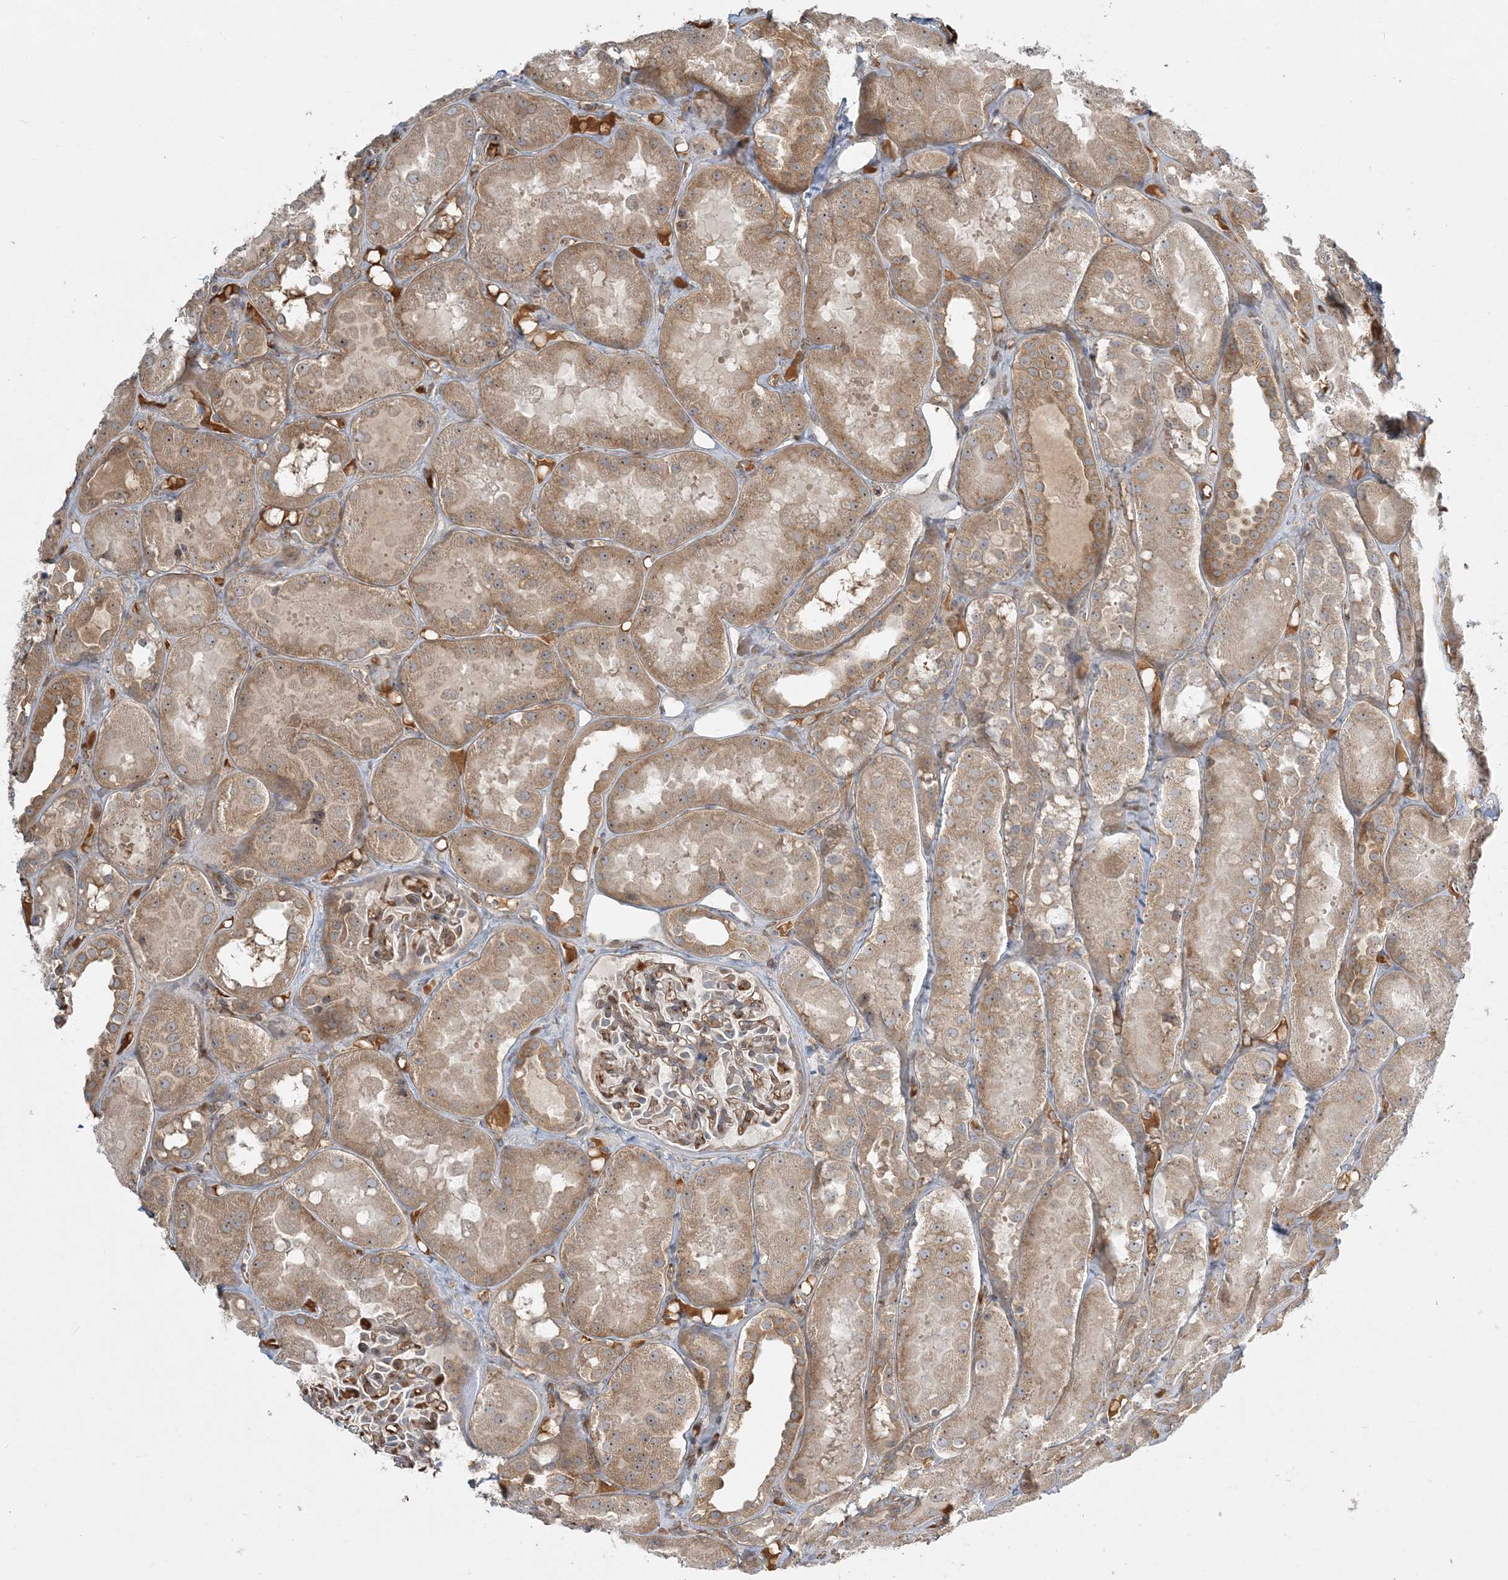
{"staining": {"intensity": "moderate", "quantity": "25%-75%", "location": "cytoplasmic/membranous"}, "tissue": "kidney", "cell_type": "Cells in glomeruli", "image_type": "normal", "snomed": [{"axis": "morphology", "description": "Normal tissue, NOS"}, {"axis": "topography", "description": "Kidney"}], "caption": "Immunohistochemical staining of benign human kidney demonstrates 25%-75% levels of moderate cytoplasmic/membranous protein positivity in about 25%-75% of cells in glomeruli. (DAB = brown stain, brightfield microscopy at high magnification).", "gene": "AP1AR", "patient": {"sex": "male", "age": 16}}